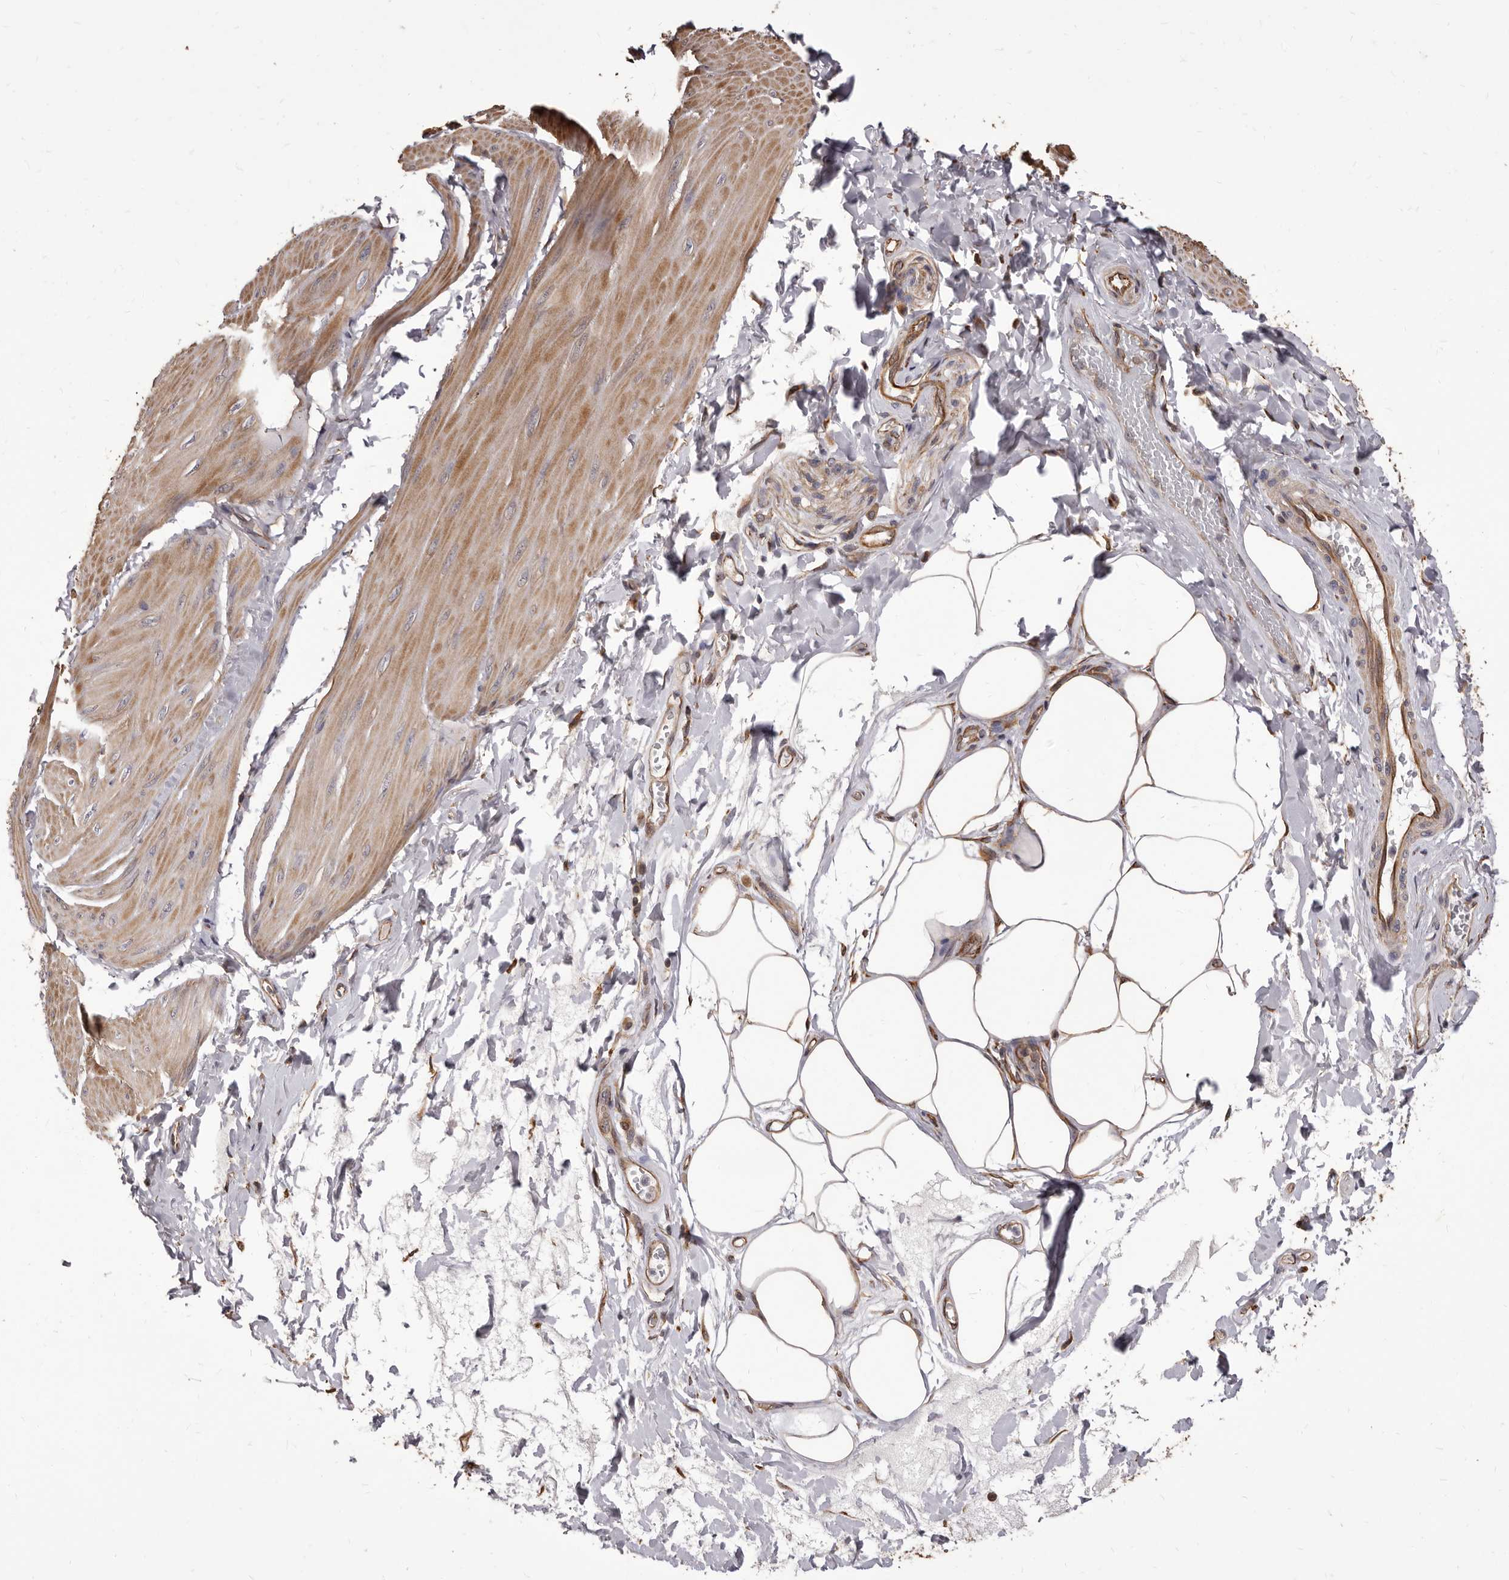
{"staining": {"intensity": "moderate", "quantity": "<25%", "location": "cytoplasmic/membranous"}, "tissue": "smooth muscle", "cell_type": "Smooth muscle cells", "image_type": "normal", "snomed": [{"axis": "morphology", "description": "Urothelial carcinoma, High grade"}, {"axis": "topography", "description": "Urinary bladder"}], "caption": "Moderate cytoplasmic/membranous protein positivity is seen in approximately <25% of smooth muscle cells in smooth muscle. (DAB (3,3'-diaminobenzidine) IHC, brown staining for protein, blue staining for nuclei).", "gene": "ALPK1", "patient": {"sex": "male", "age": 46}}